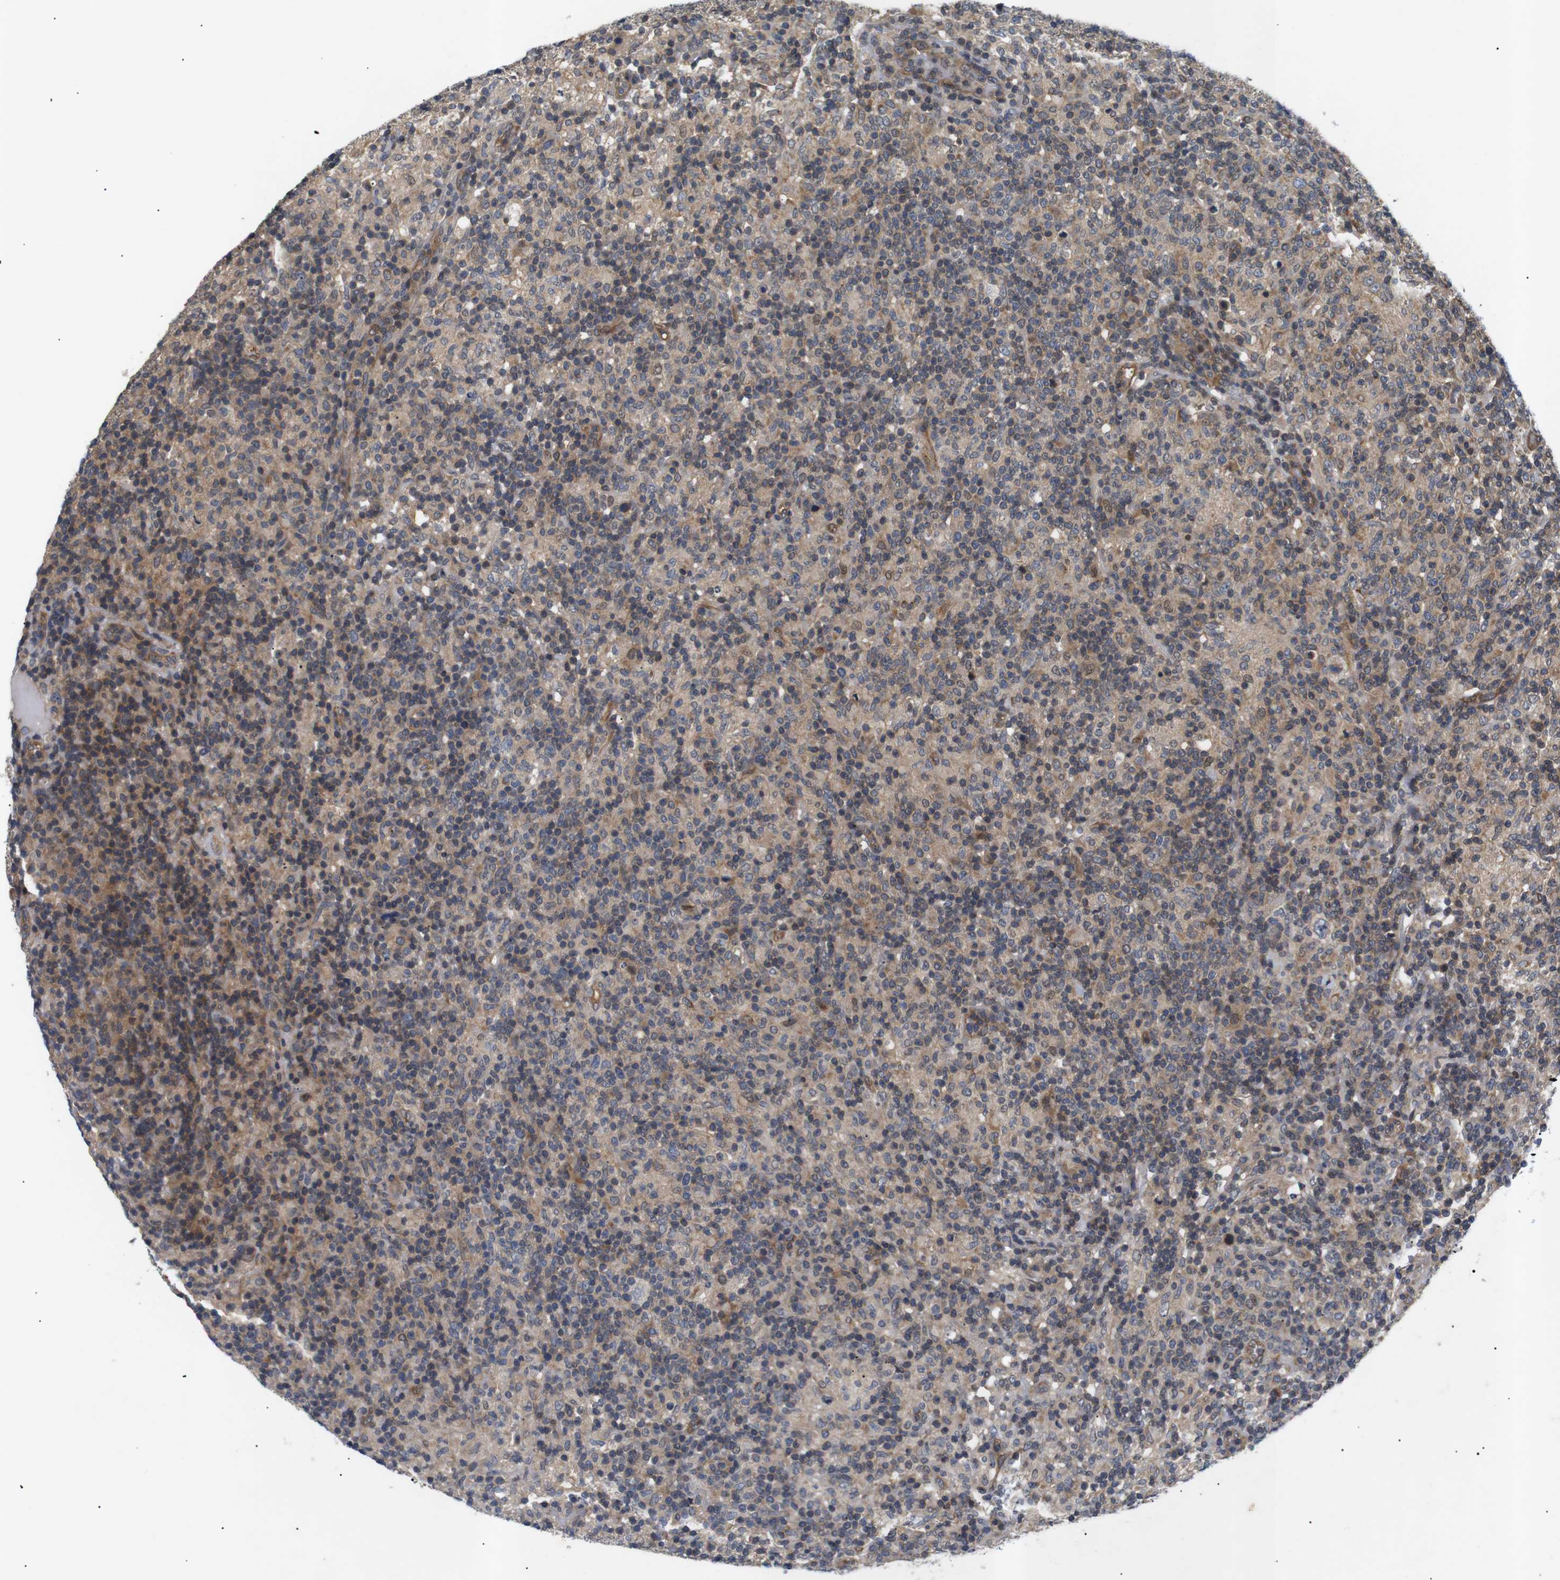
{"staining": {"intensity": "weak", "quantity": "<25%", "location": "cytoplasmic/membranous"}, "tissue": "lymphoma", "cell_type": "Tumor cells", "image_type": "cancer", "snomed": [{"axis": "morphology", "description": "Hodgkin's disease, NOS"}, {"axis": "topography", "description": "Lymph node"}], "caption": "IHC photomicrograph of human Hodgkin's disease stained for a protein (brown), which demonstrates no staining in tumor cells. The staining is performed using DAB (3,3'-diaminobenzidine) brown chromogen with nuclei counter-stained in using hematoxylin.", "gene": "RIPK1", "patient": {"sex": "male", "age": 70}}